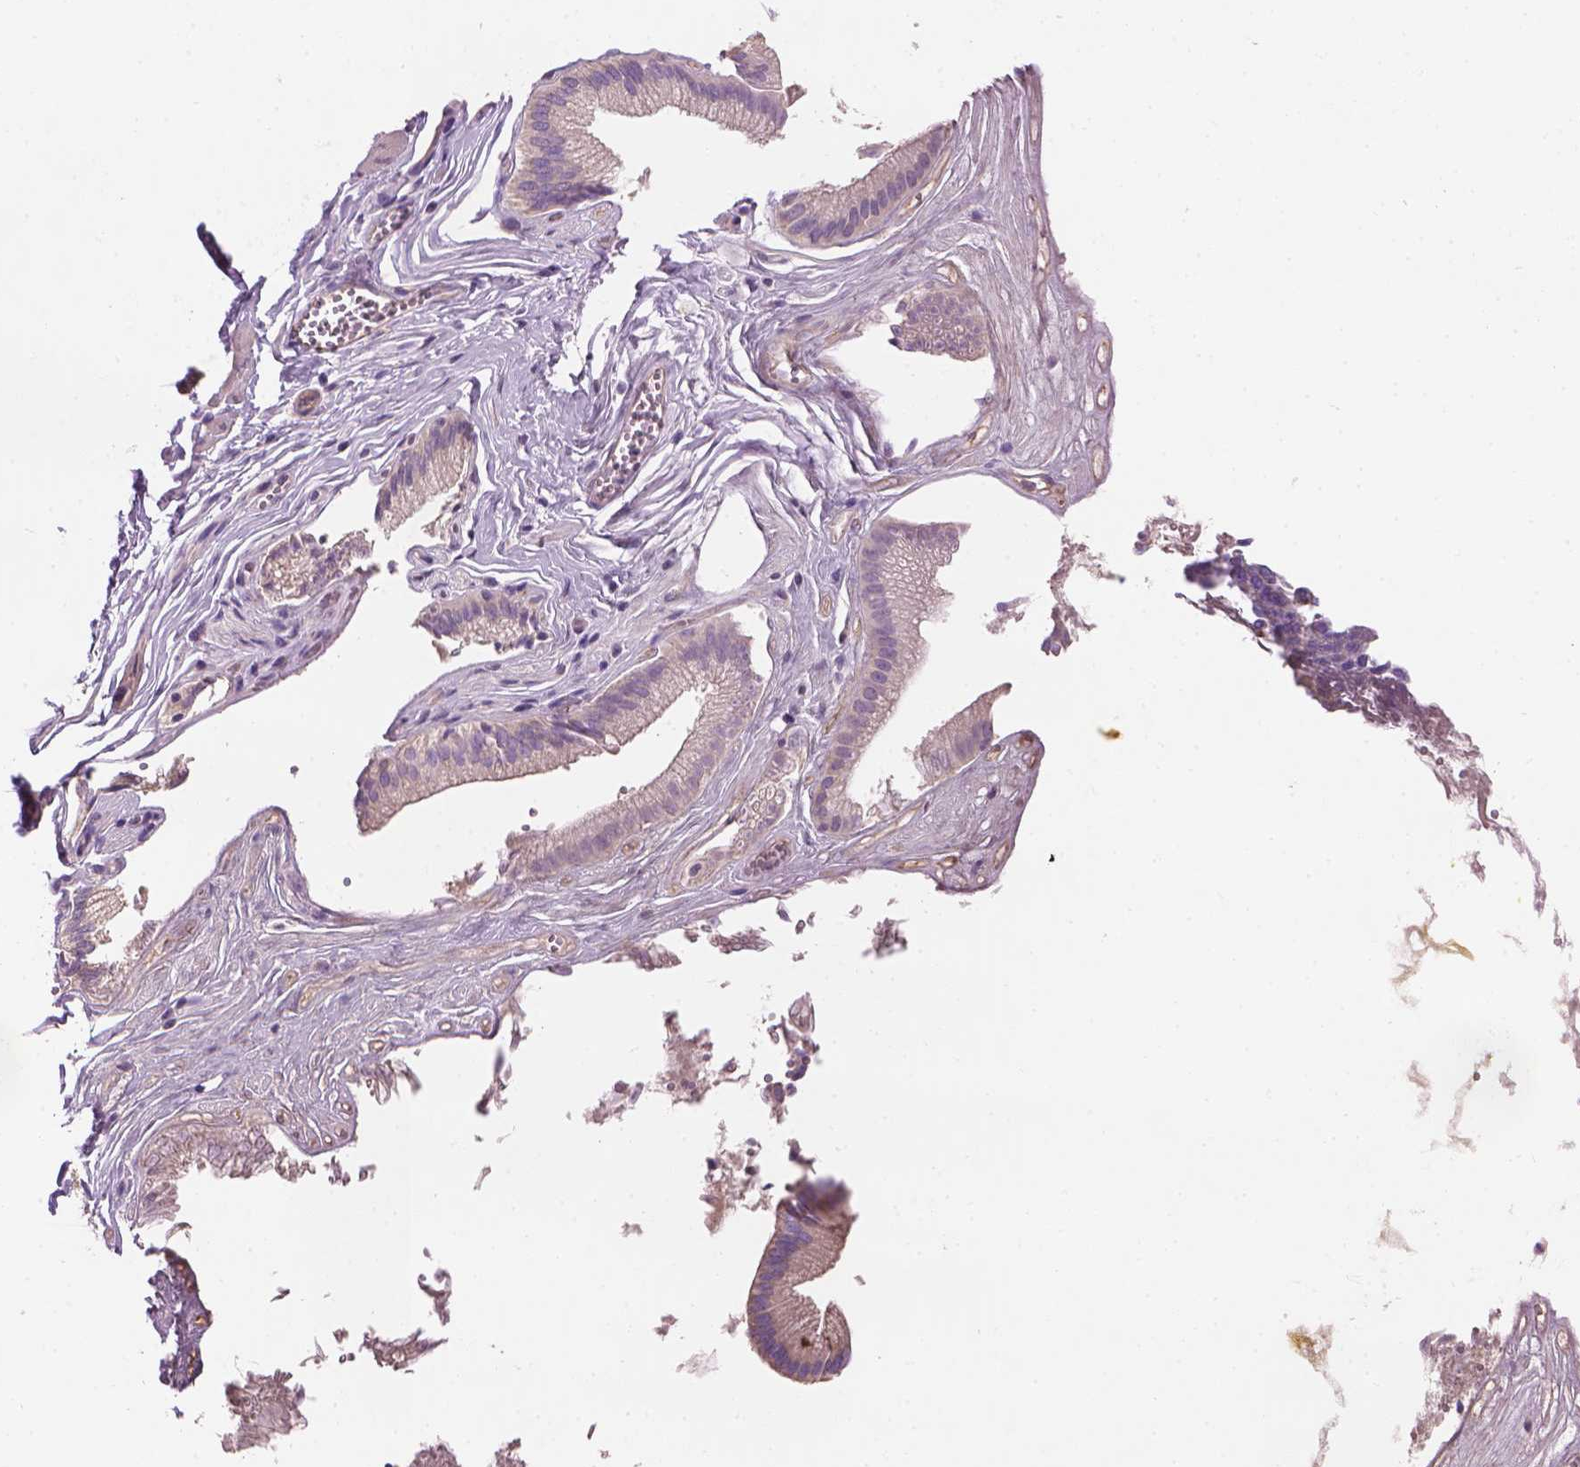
{"staining": {"intensity": "weak", "quantity": "25%-75%", "location": "cytoplasmic/membranous"}, "tissue": "gallbladder", "cell_type": "Glandular cells", "image_type": "normal", "snomed": [{"axis": "morphology", "description": "Normal tissue, NOS"}, {"axis": "topography", "description": "Gallbladder"}, {"axis": "topography", "description": "Peripheral nerve tissue"}], "caption": "A low amount of weak cytoplasmic/membranous expression is identified in approximately 25%-75% of glandular cells in normal gallbladder.", "gene": "TTC29", "patient": {"sex": "male", "age": 17}}